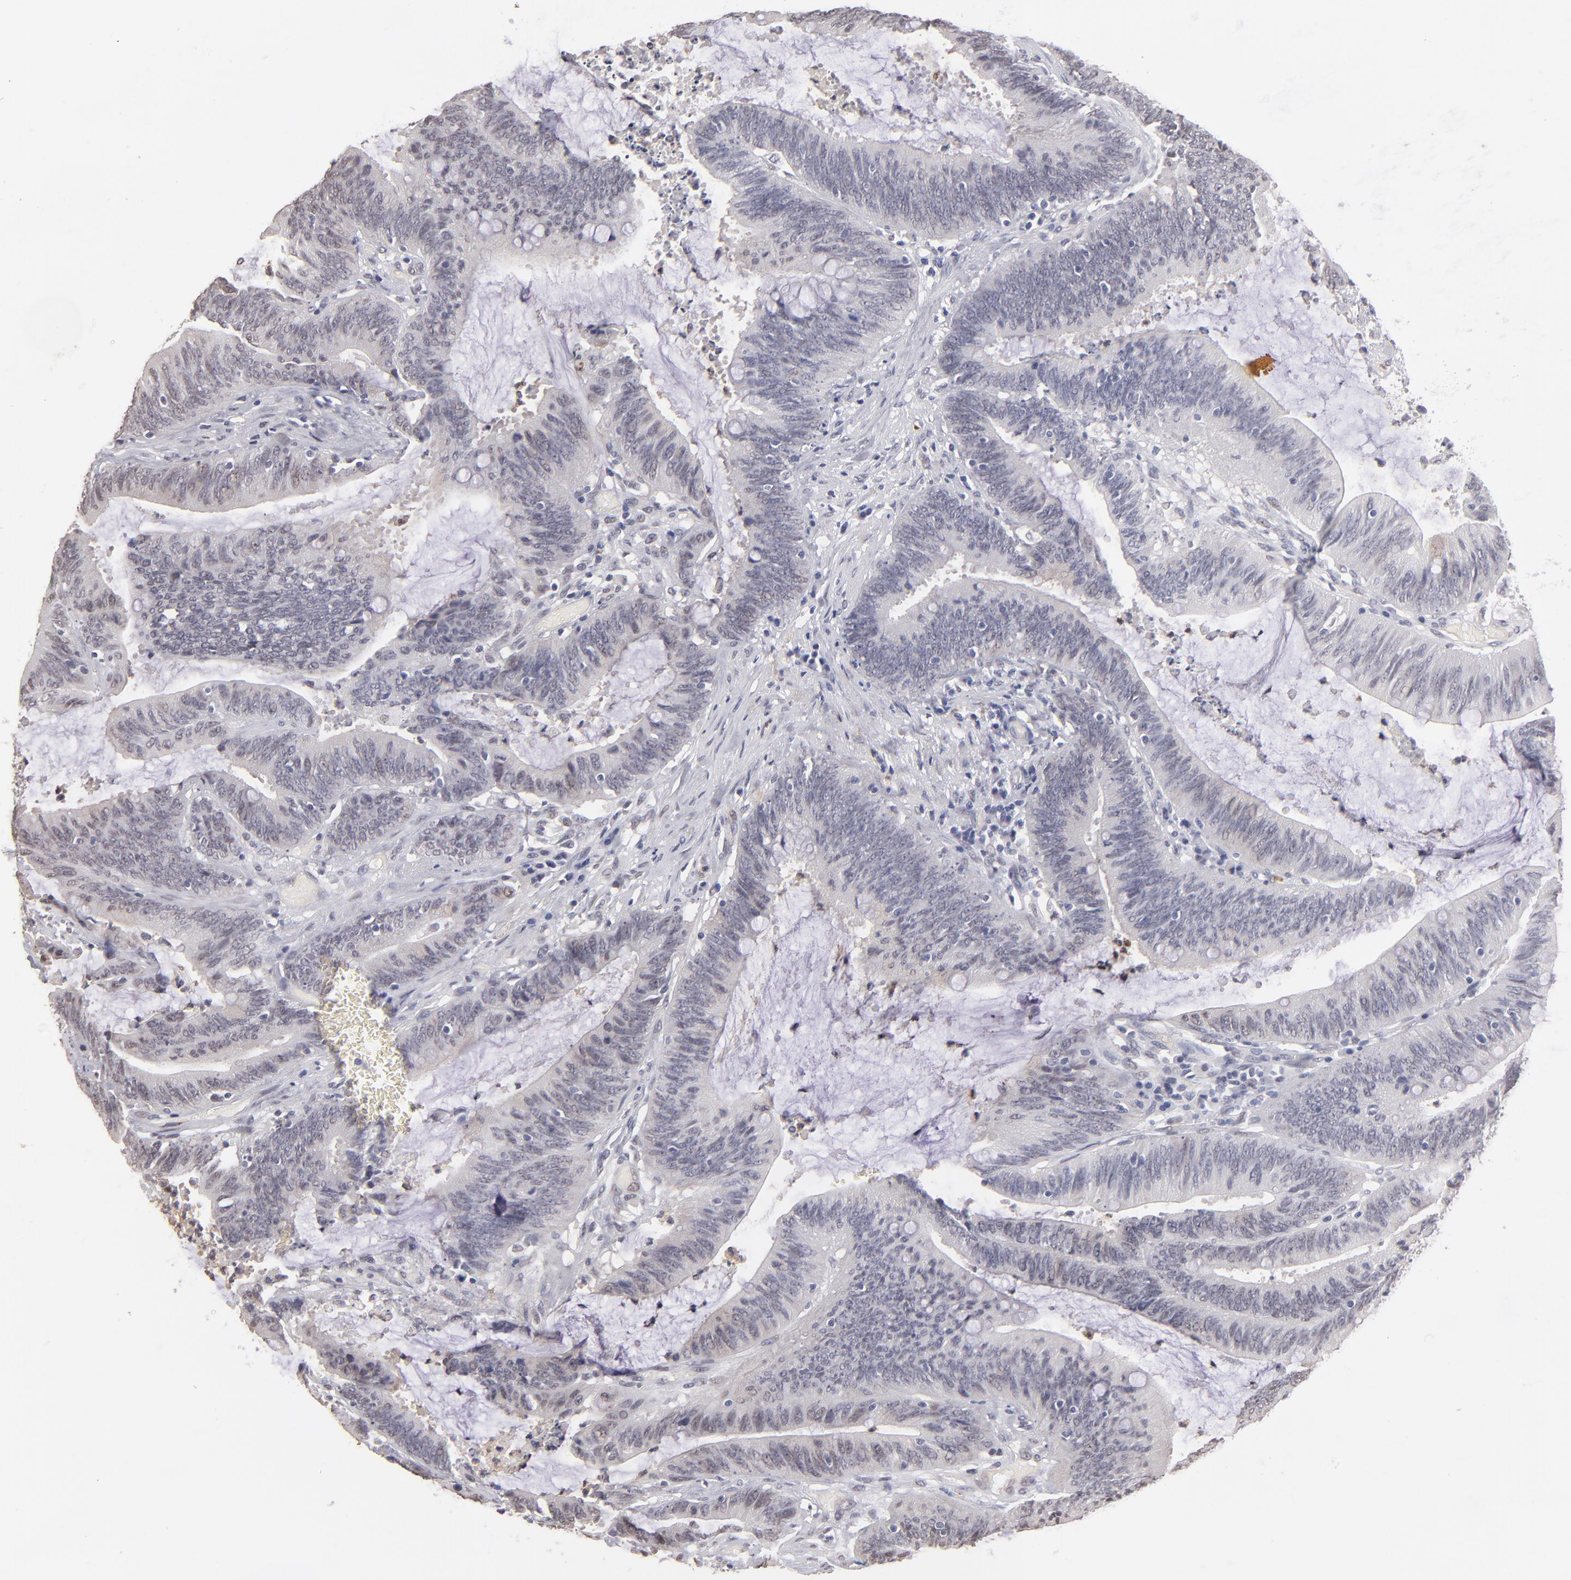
{"staining": {"intensity": "negative", "quantity": "none", "location": "none"}, "tissue": "colorectal cancer", "cell_type": "Tumor cells", "image_type": "cancer", "snomed": [{"axis": "morphology", "description": "Adenocarcinoma, NOS"}, {"axis": "topography", "description": "Rectum"}], "caption": "Colorectal adenocarcinoma was stained to show a protein in brown. There is no significant positivity in tumor cells. (DAB (3,3'-diaminobenzidine) immunohistochemistry (IHC), high magnification).", "gene": "MGAM", "patient": {"sex": "female", "age": 66}}